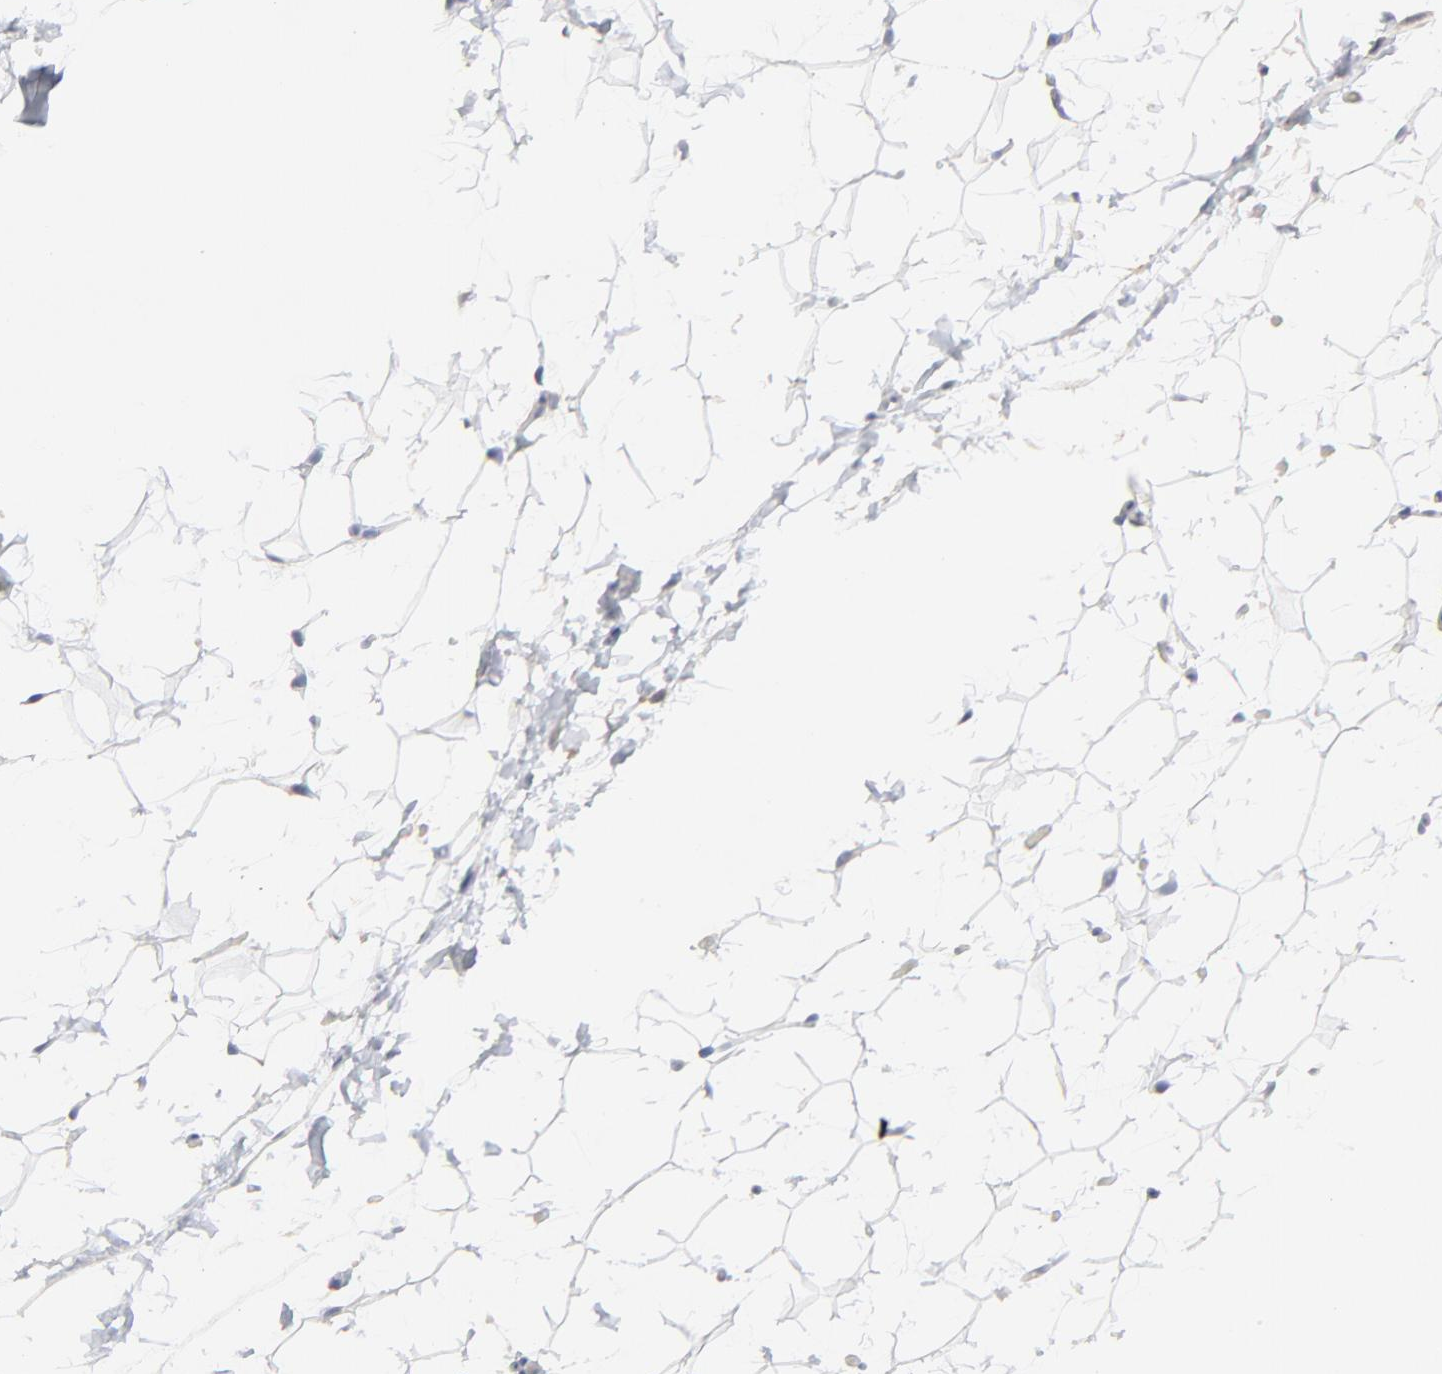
{"staining": {"intensity": "negative", "quantity": "none", "location": "none"}, "tissue": "adipose tissue", "cell_type": "Adipocytes", "image_type": "normal", "snomed": [{"axis": "morphology", "description": "Normal tissue, NOS"}, {"axis": "topography", "description": "Soft tissue"}], "caption": "Immunohistochemistry photomicrograph of unremarkable adipose tissue stained for a protein (brown), which displays no positivity in adipocytes.", "gene": "SLC16A1", "patient": {"sex": "male", "age": 26}}